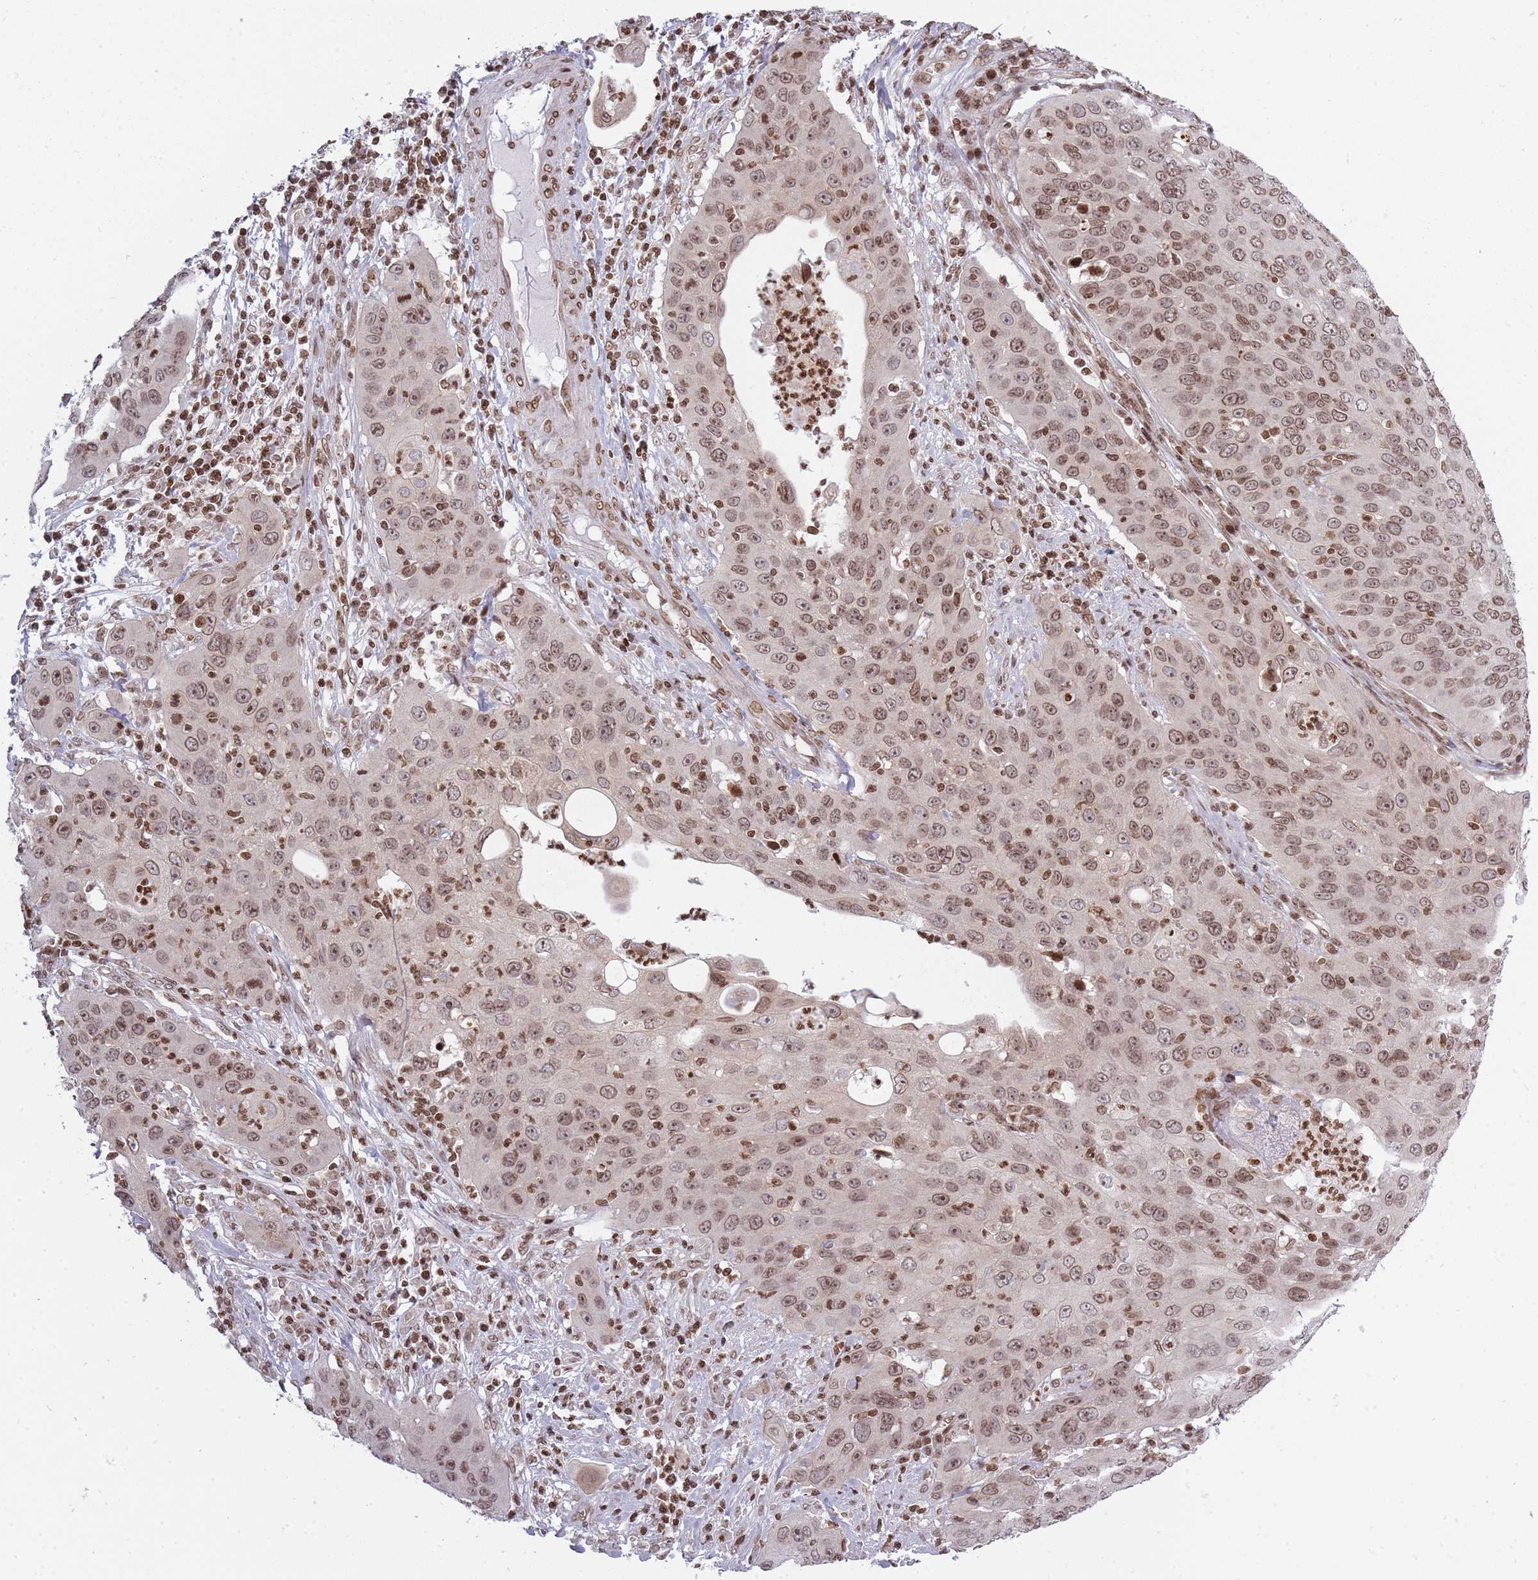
{"staining": {"intensity": "moderate", "quantity": ">75%", "location": "nuclear"}, "tissue": "cervical cancer", "cell_type": "Tumor cells", "image_type": "cancer", "snomed": [{"axis": "morphology", "description": "Squamous cell carcinoma, NOS"}, {"axis": "topography", "description": "Cervix"}], "caption": "The photomicrograph displays a brown stain indicating the presence of a protein in the nuclear of tumor cells in squamous cell carcinoma (cervical). Using DAB (3,3'-diaminobenzidine) (brown) and hematoxylin (blue) stains, captured at high magnification using brightfield microscopy.", "gene": "TMC6", "patient": {"sex": "female", "age": 36}}